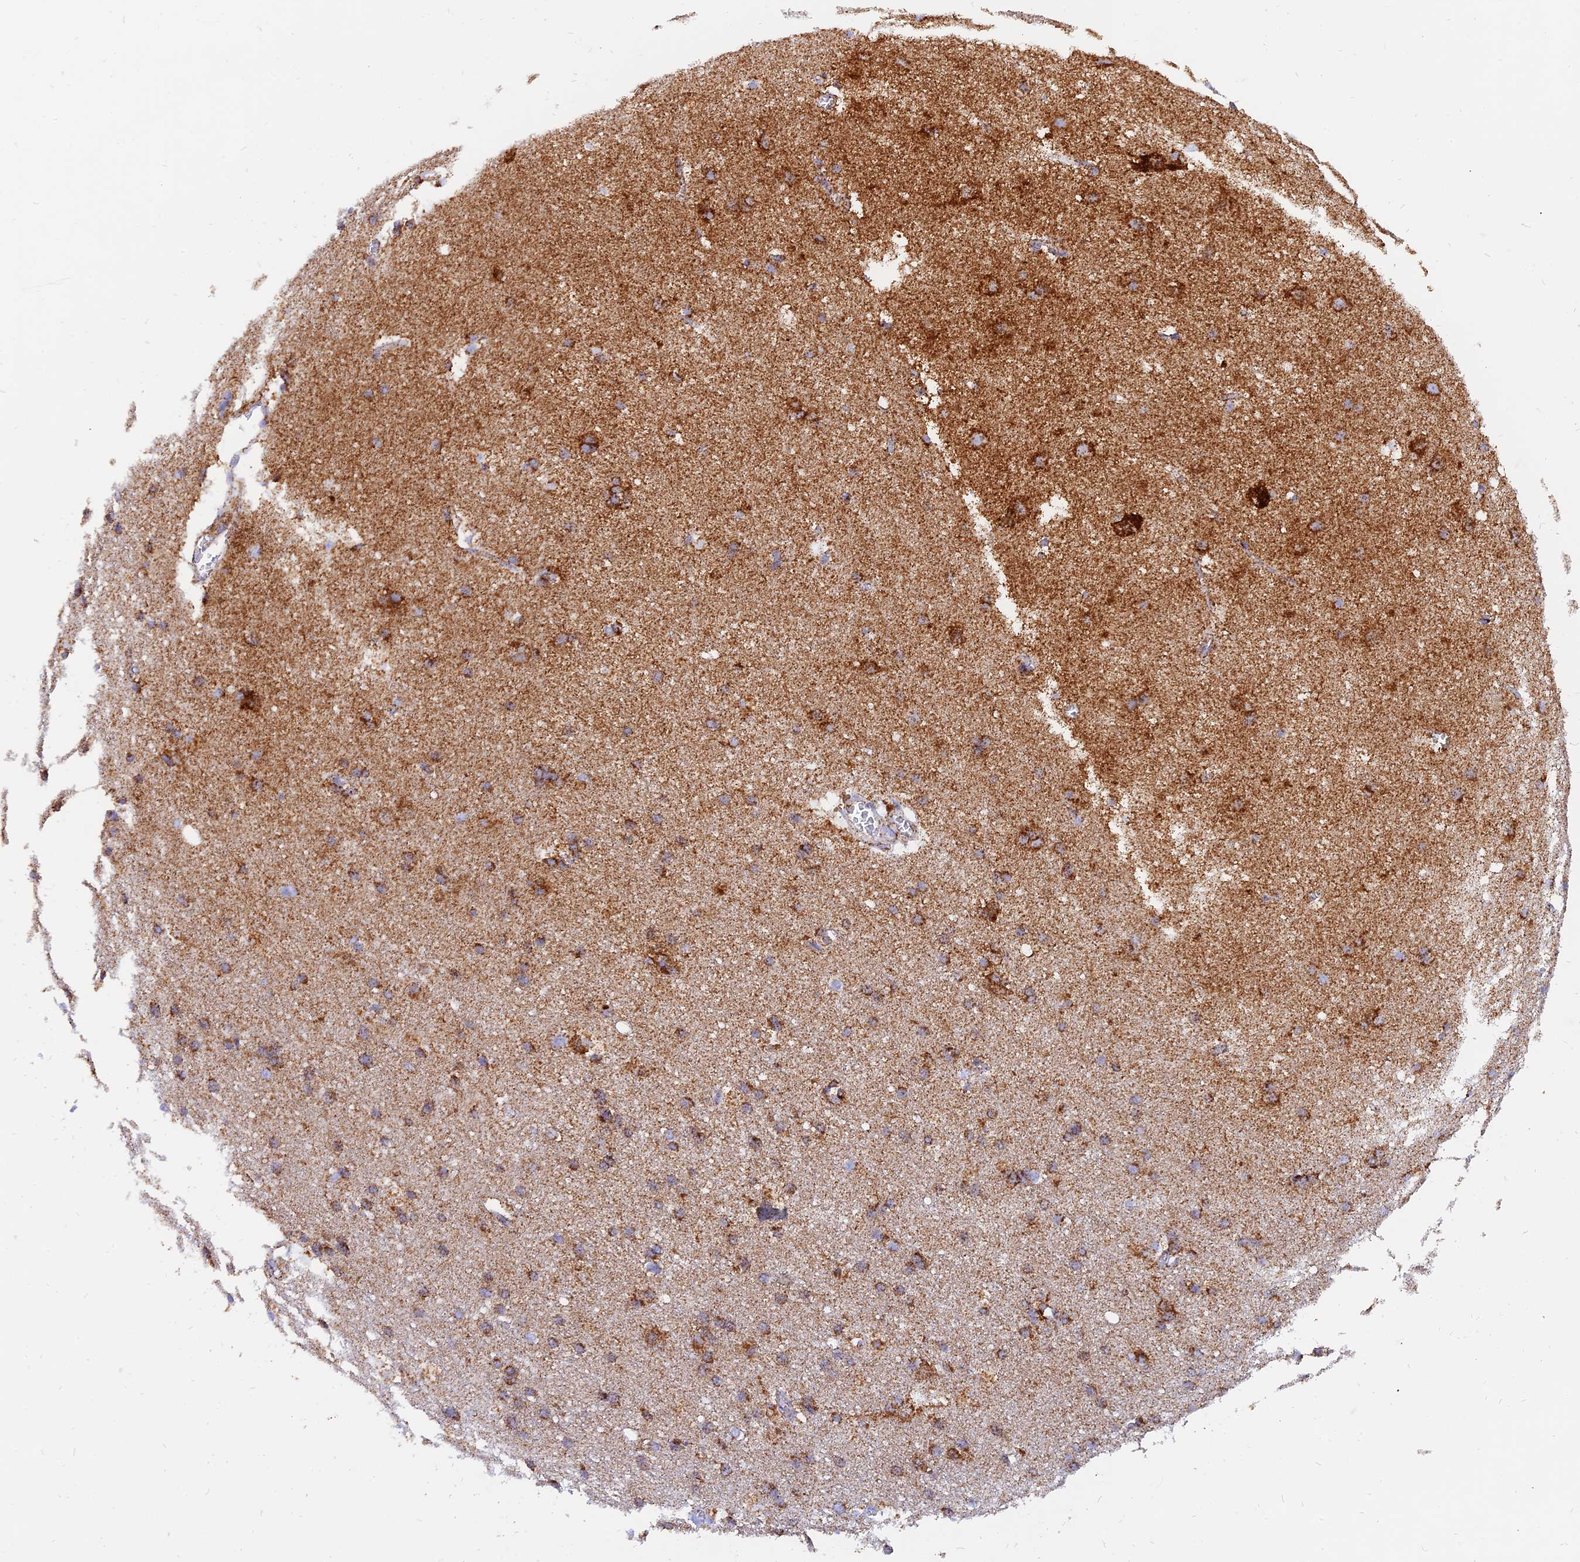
{"staining": {"intensity": "moderate", "quantity": ">75%", "location": "cytoplasmic/membranous"}, "tissue": "cerebral cortex", "cell_type": "Endothelial cells", "image_type": "normal", "snomed": [{"axis": "morphology", "description": "Normal tissue, NOS"}, {"axis": "topography", "description": "Cerebral cortex"}], "caption": "A micrograph showing moderate cytoplasmic/membranous expression in approximately >75% of endothelial cells in unremarkable cerebral cortex, as visualized by brown immunohistochemical staining.", "gene": "NDUFB6", "patient": {"sex": "male", "age": 54}}